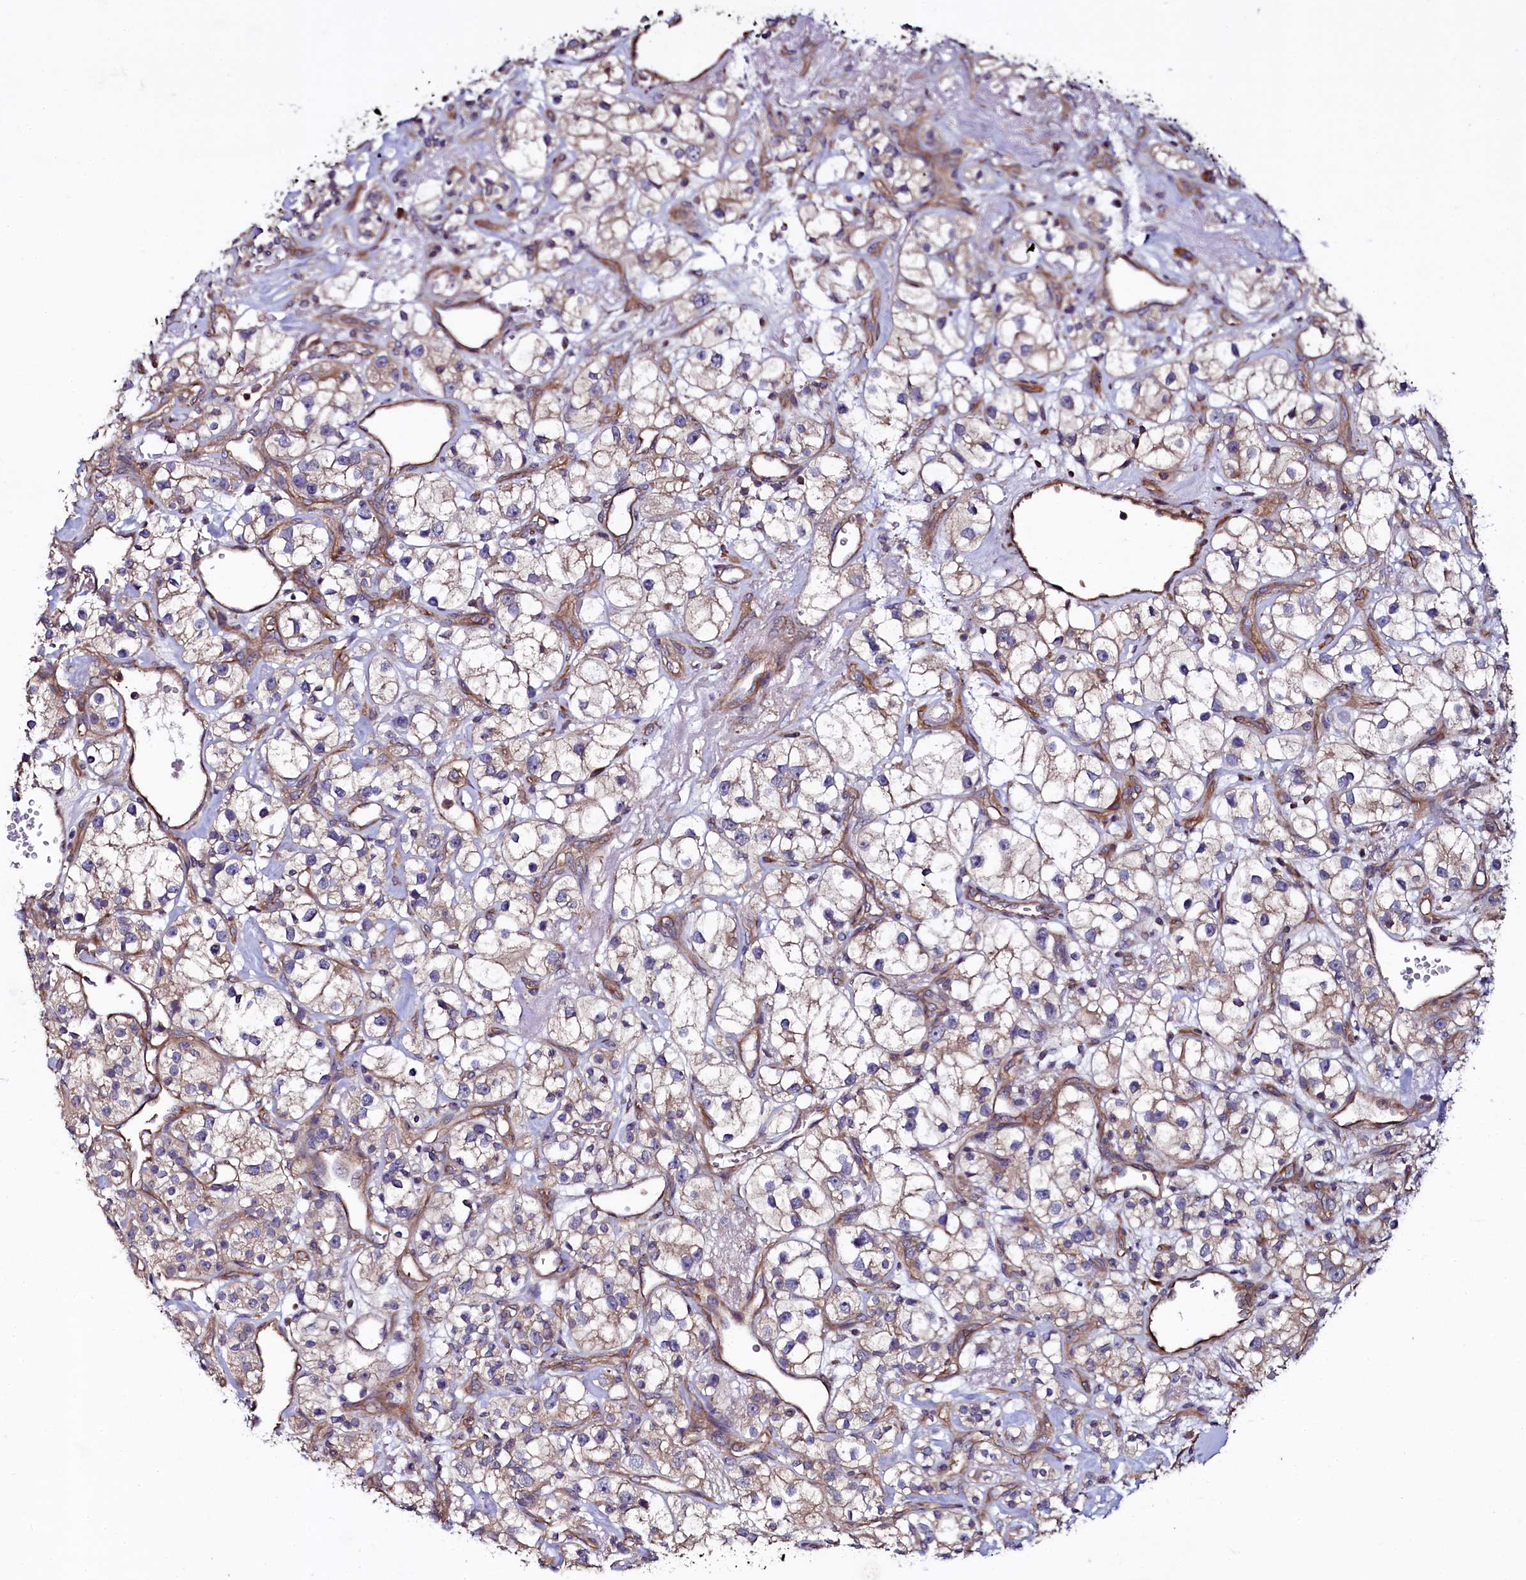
{"staining": {"intensity": "weak", "quantity": "25%-75%", "location": "cytoplasmic/membranous"}, "tissue": "renal cancer", "cell_type": "Tumor cells", "image_type": "cancer", "snomed": [{"axis": "morphology", "description": "Adenocarcinoma, NOS"}, {"axis": "topography", "description": "Kidney"}], "caption": "IHC micrograph of renal cancer (adenocarcinoma) stained for a protein (brown), which shows low levels of weak cytoplasmic/membranous expression in approximately 25%-75% of tumor cells.", "gene": "USPL1", "patient": {"sex": "male", "age": 77}}